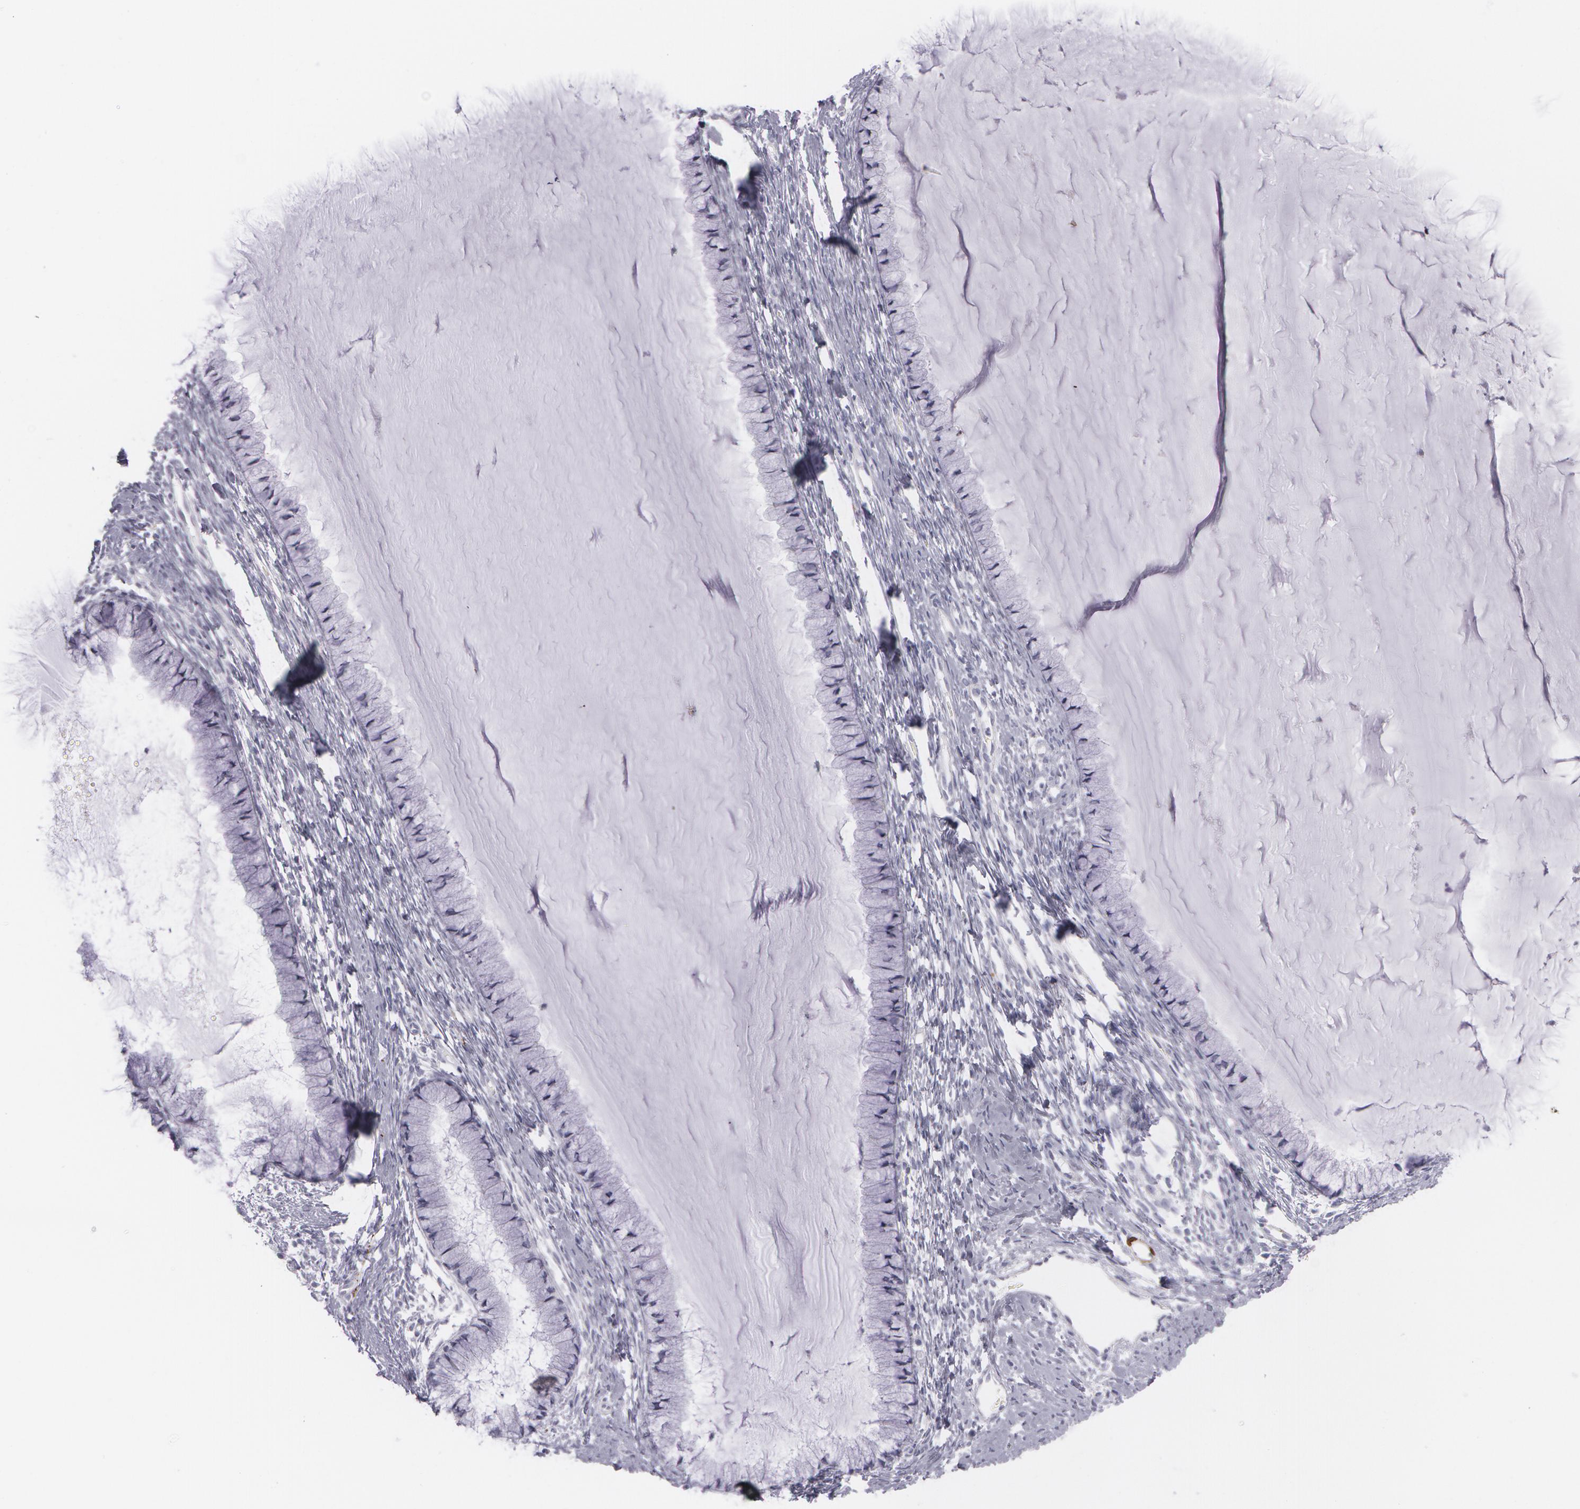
{"staining": {"intensity": "negative", "quantity": "none", "location": "none"}, "tissue": "cervix", "cell_type": "Glandular cells", "image_type": "normal", "snomed": [{"axis": "morphology", "description": "Normal tissue, NOS"}, {"axis": "topography", "description": "Cervix"}], "caption": "Immunohistochemical staining of normal cervix reveals no significant positivity in glandular cells.", "gene": "SNCG", "patient": {"sex": "female", "age": 82}}